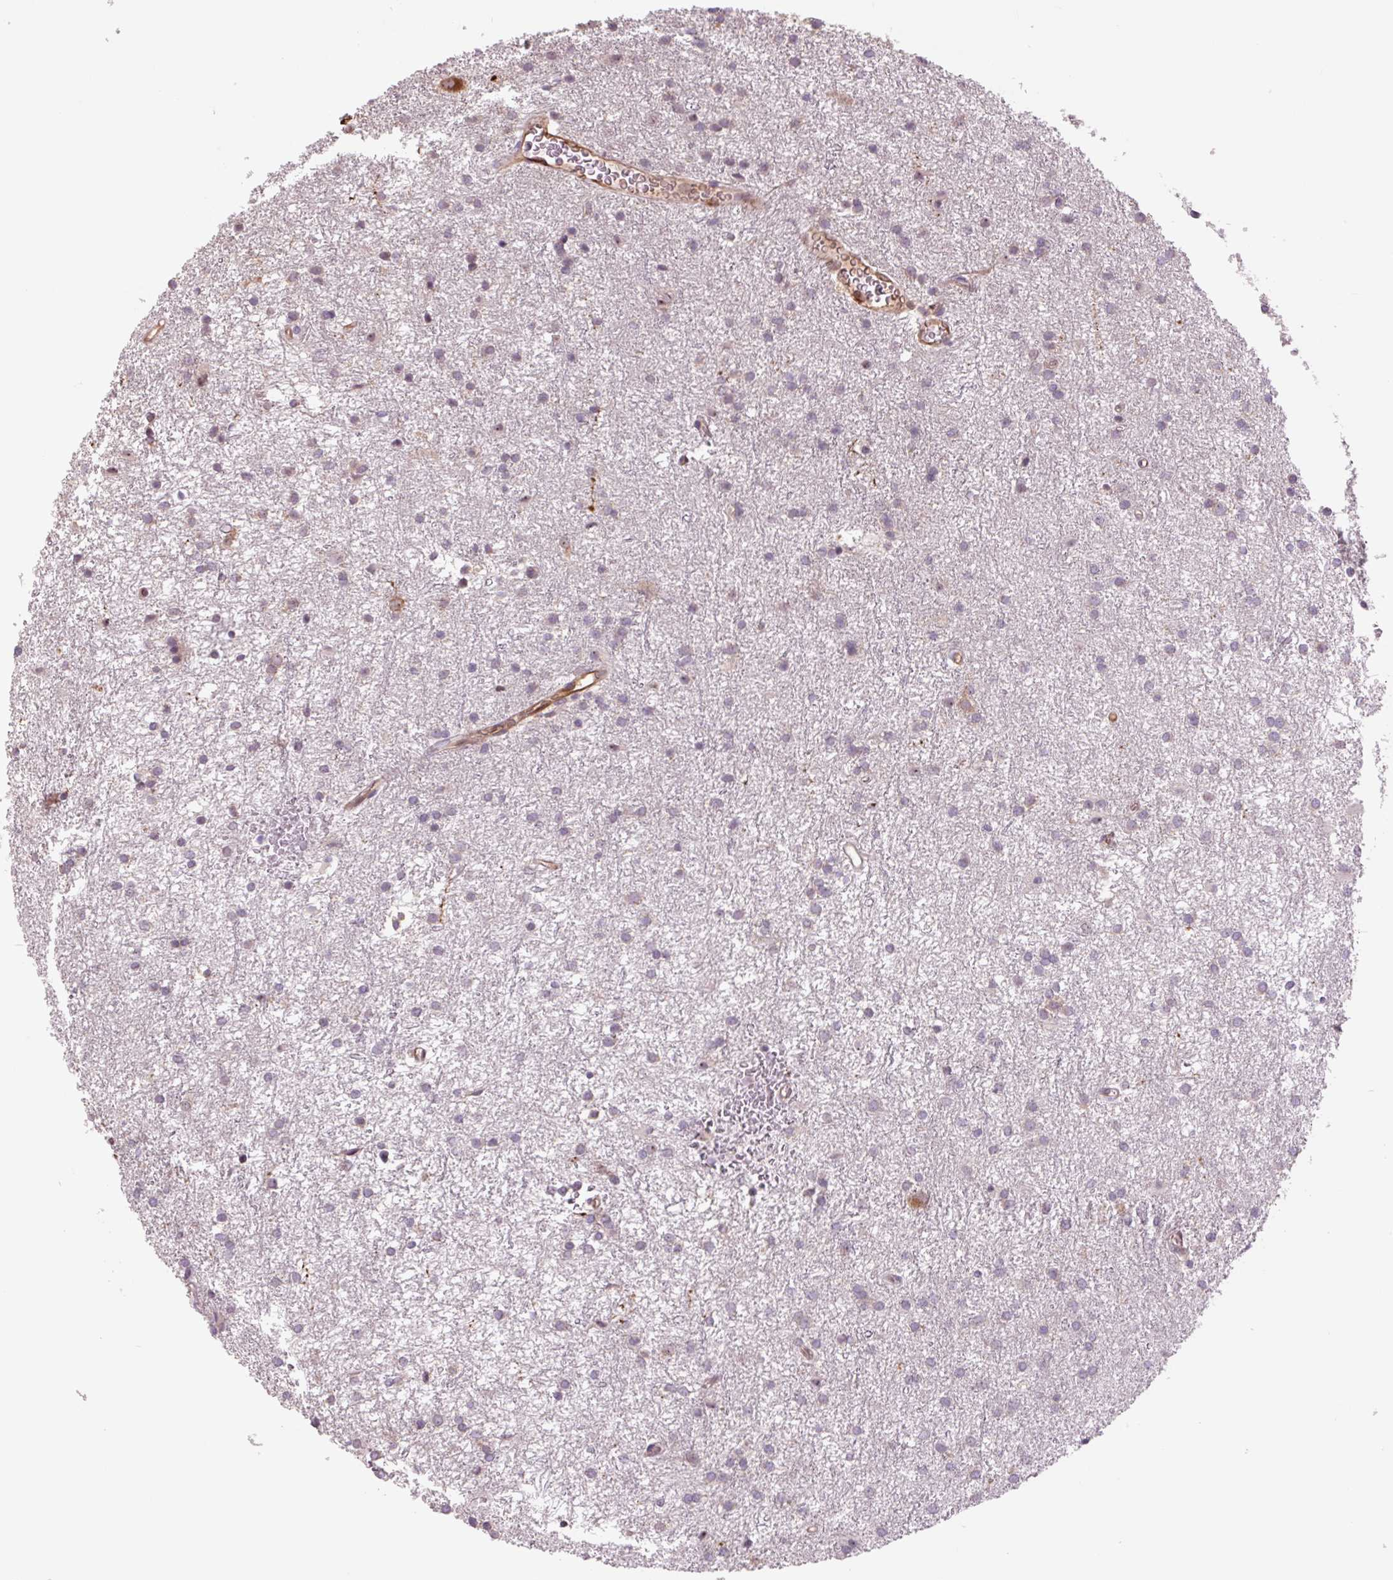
{"staining": {"intensity": "negative", "quantity": "none", "location": "none"}, "tissue": "glioma", "cell_type": "Tumor cells", "image_type": "cancer", "snomed": [{"axis": "morphology", "description": "Glioma, malignant, High grade"}, {"axis": "topography", "description": "Brain"}], "caption": "IHC of glioma displays no expression in tumor cells. The staining is performed using DAB (3,3'-diaminobenzidine) brown chromogen with nuclei counter-stained in using hematoxylin.", "gene": "PLA2G4A", "patient": {"sex": "female", "age": 50}}